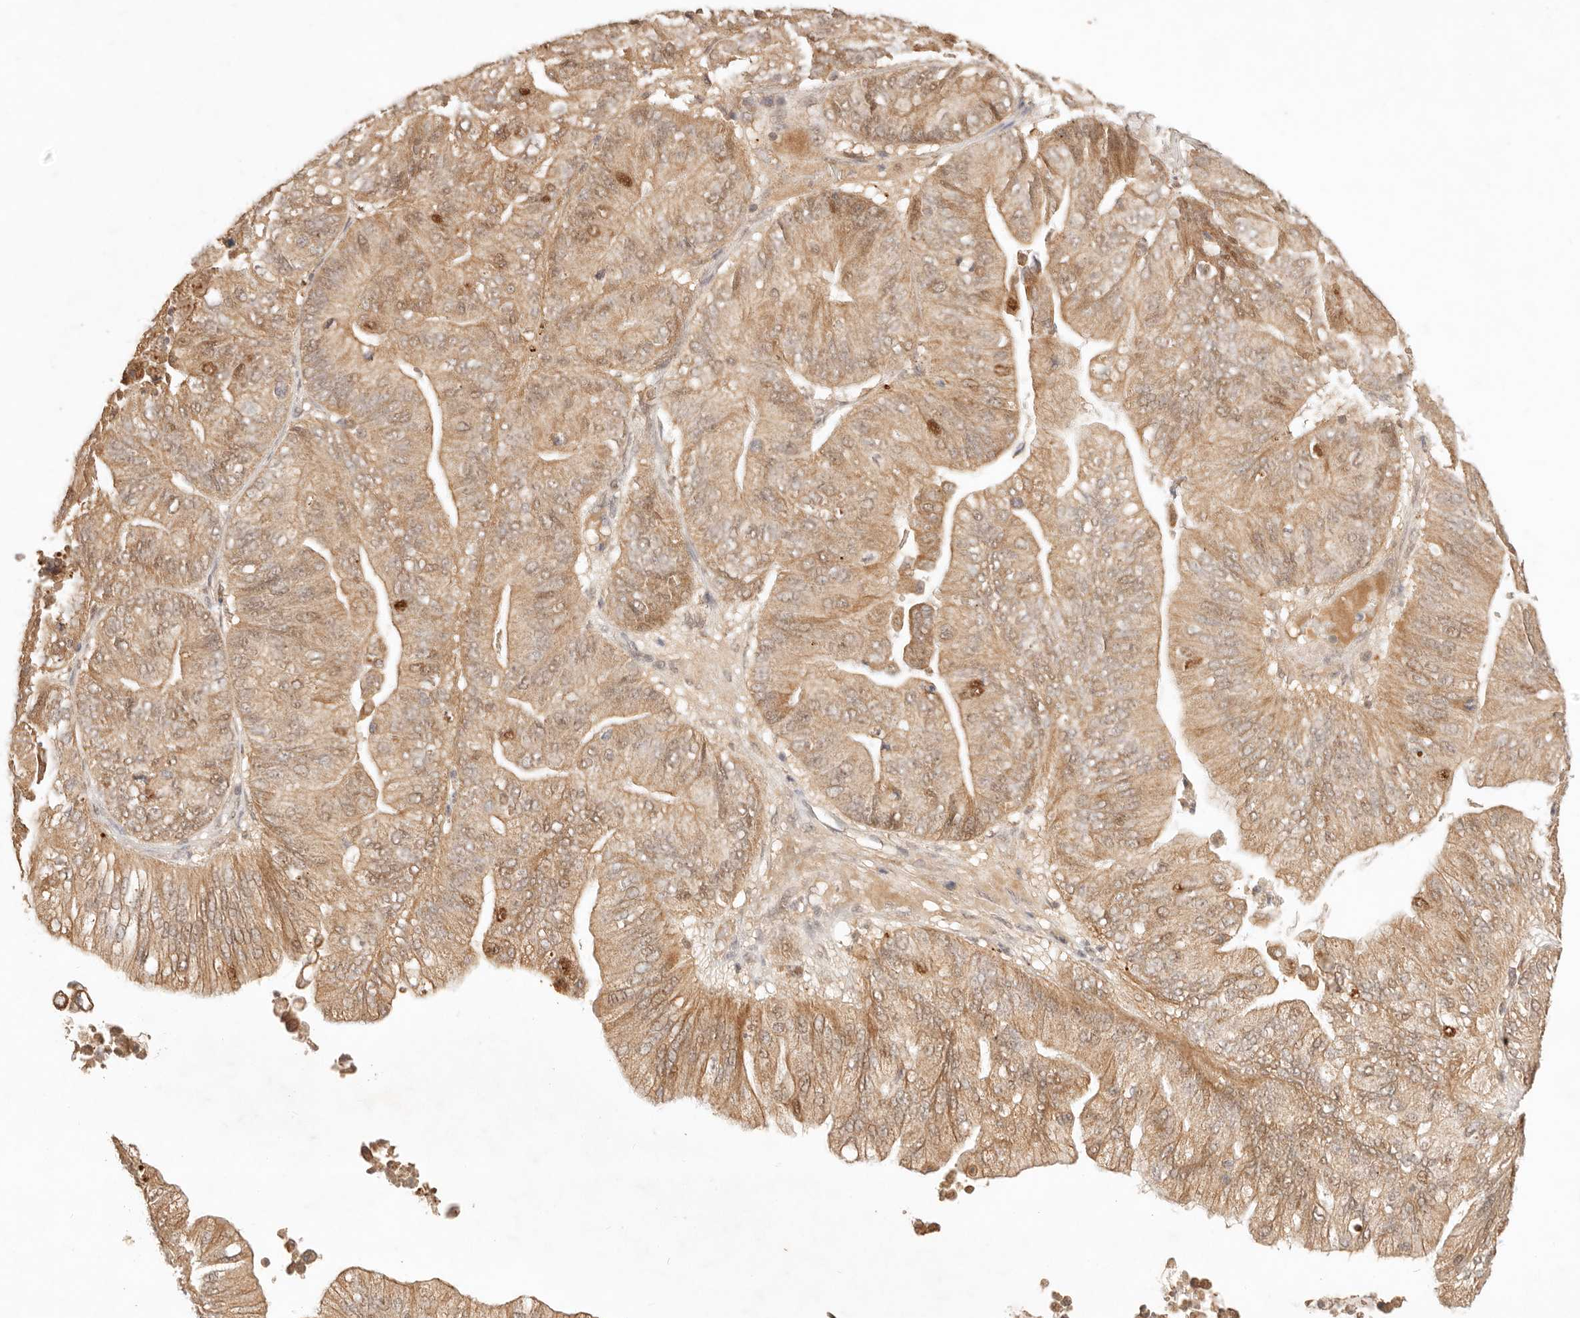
{"staining": {"intensity": "moderate", "quantity": ">75%", "location": "cytoplasmic/membranous,nuclear"}, "tissue": "ovarian cancer", "cell_type": "Tumor cells", "image_type": "cancer", "snomed": [{"axis": "morphology", "description": "Cystadenocarcinoma, mucinous, NOS"}, {"axis": "topography", "description": "Ovary"}], "caption": "High-magnification brightfield microscopy of ovarian cancer (mucinous cystadenocarcinoma) stained with DAB (brown) and counterstained with hematoxylin (blue). tumor cells exhibit moderate cytoplasmic/membranous and nuclear staining is seen in approximately>75% of cells.", "gene": "TRIM11", "patient": {"sex": "female", "age": 61}}